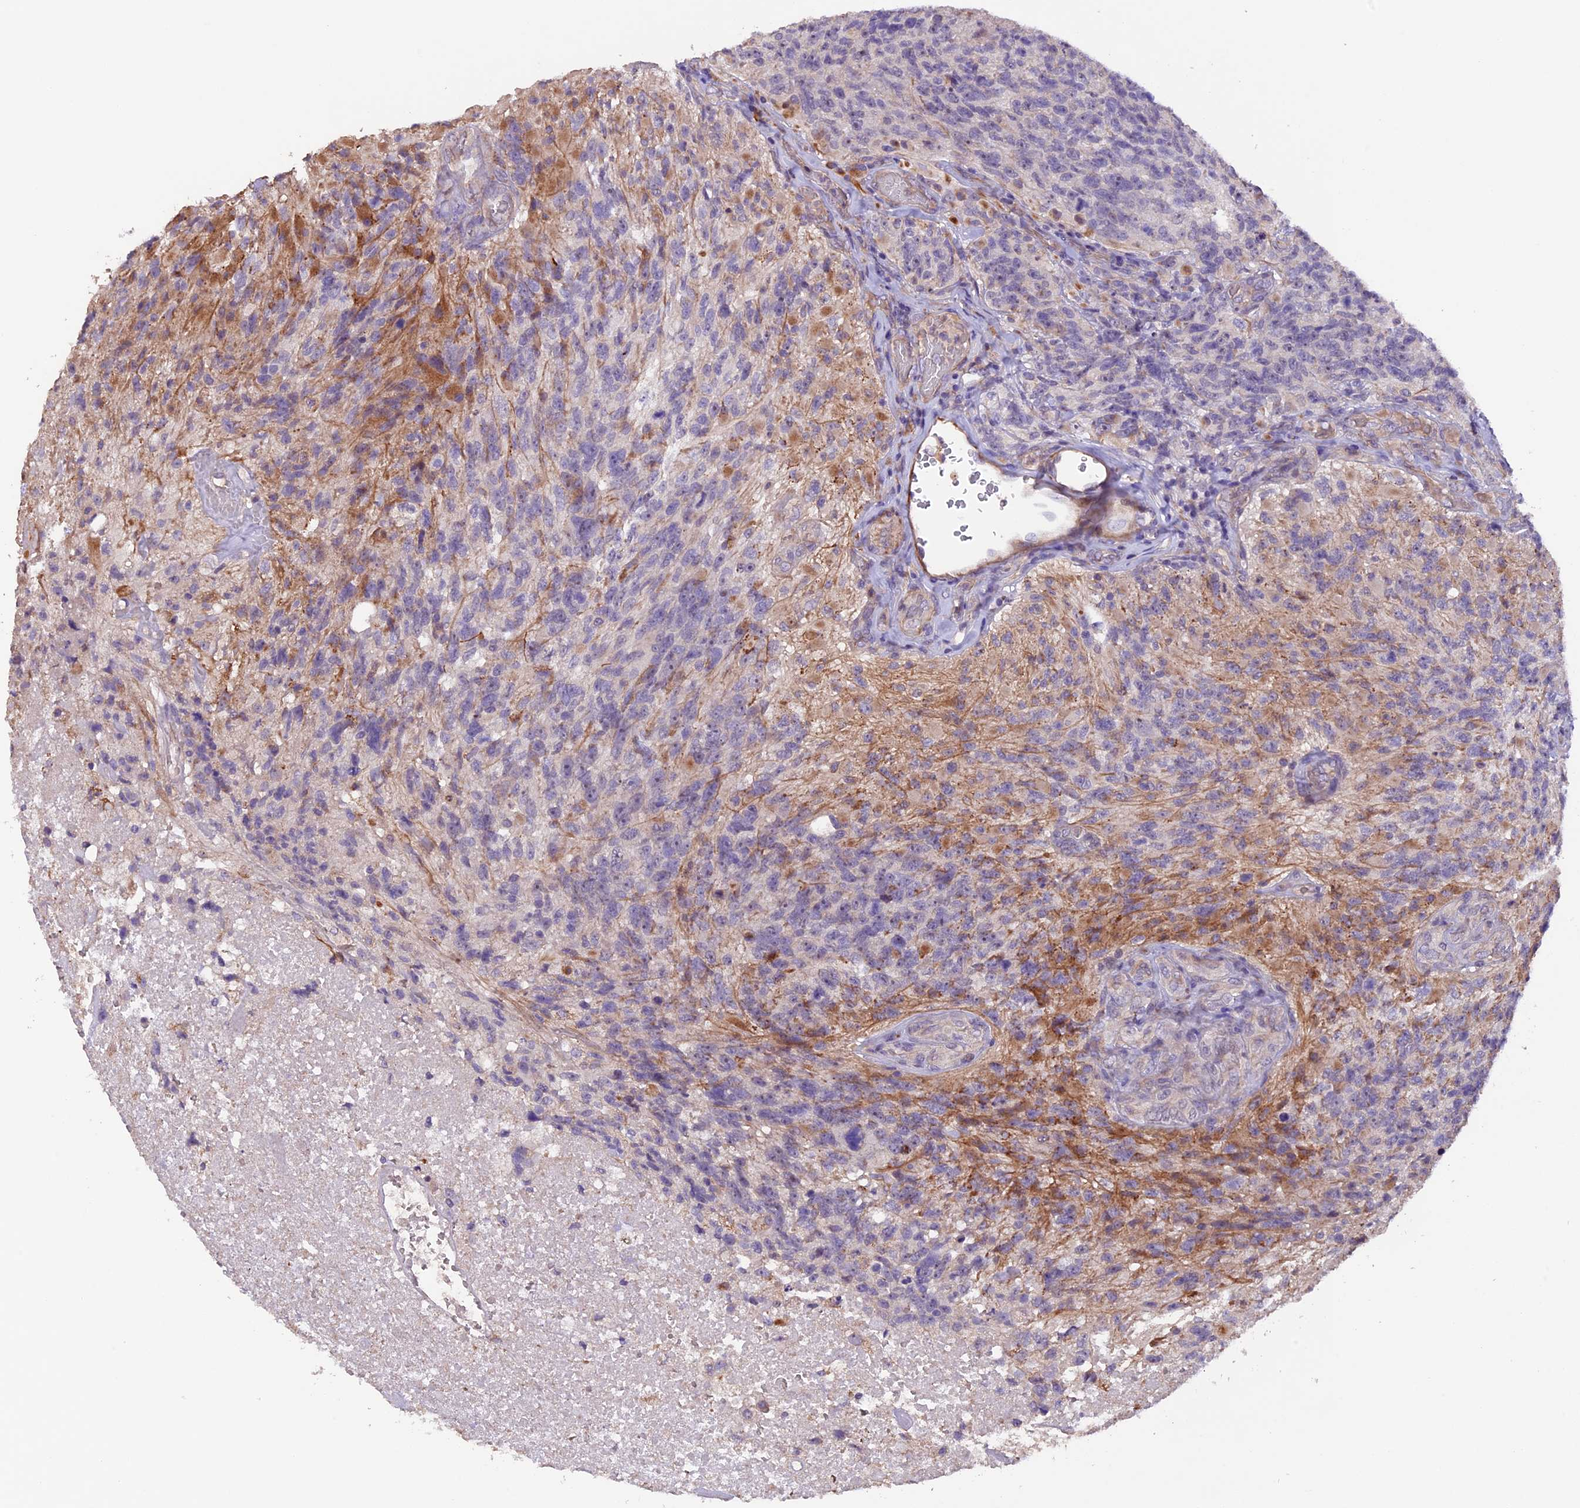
{"staining": {"intensity": "negative", "quantity": "none", "location": "none"}, "tissue": "glioma", "cell_type": "Tumor cells", "image_type": "cancer", "snomed": [{"axis": "morphology", "description": "Glioma, malignant, High grade"}, {"axis": "topography", "description": "Brain"}], "caption": "Immunohistochemical staining of human malignant glioma (high-grade) exhibits no significant staining in tumor cells.", "gene": "GNB5", "patient": {"sex": "male", "age": 76}}